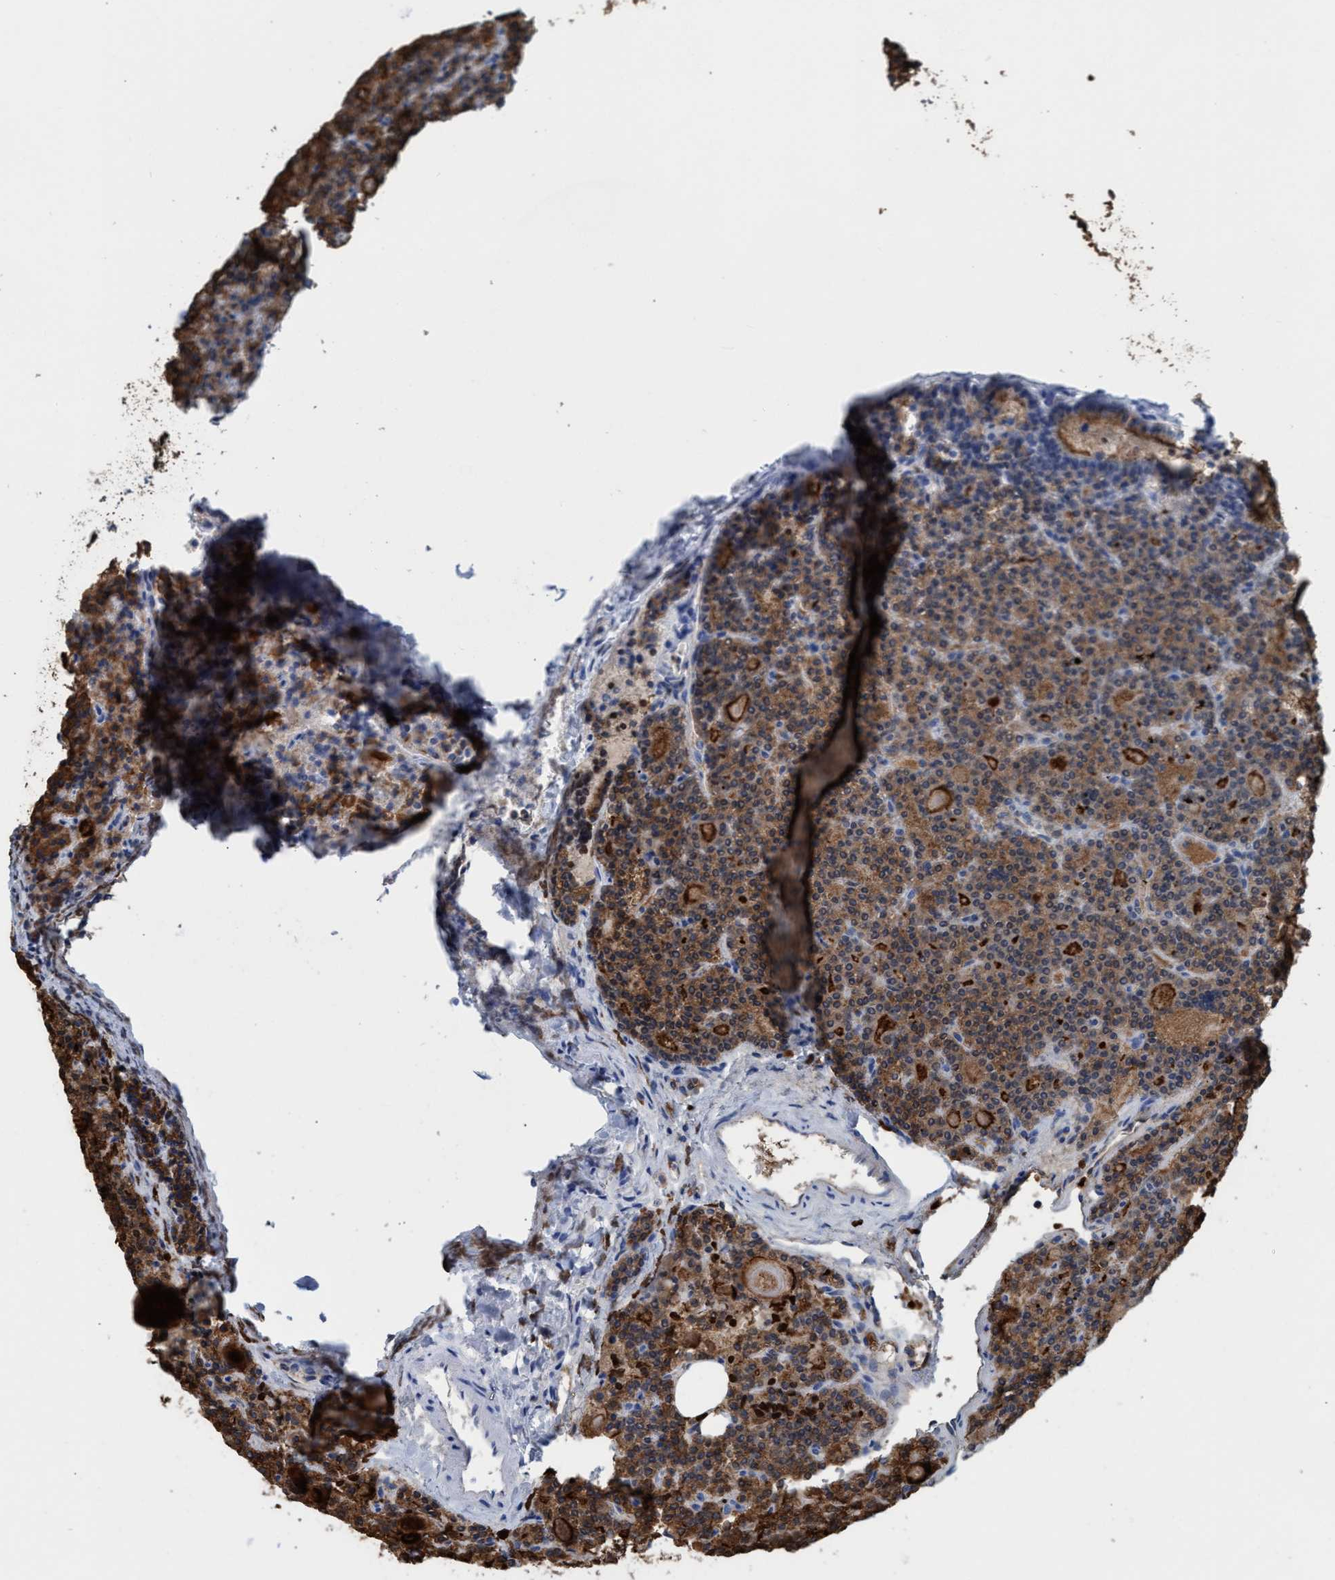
{"staining": {"intensity": "strong", "quantity": ">75%", "location": "cytoplasmic/membranous"}, "tissue": "parathyroid gland", "cell_type": "Glandular cells", "image_type": "normal", "snomed": [{"axis": "morphology", "description": "Normal tissue, NOS"}, {"axis": "morphology", "description": "Adenoma, NOS"}, {"axis": "topography", "description": "Parathyroid gland"}], "caption": "Immunohistochemical staining of unremarkable parathyroid gland shows high levels of strong cytoplasmic/membranous staining in about >75% of glandular cells. (DAB (3,3'-diaminobenzidine) = brown stain, brightfield microscopy at high magnification).", "gene": "EZR", "patient": {"sex": "female", "age": 57}}